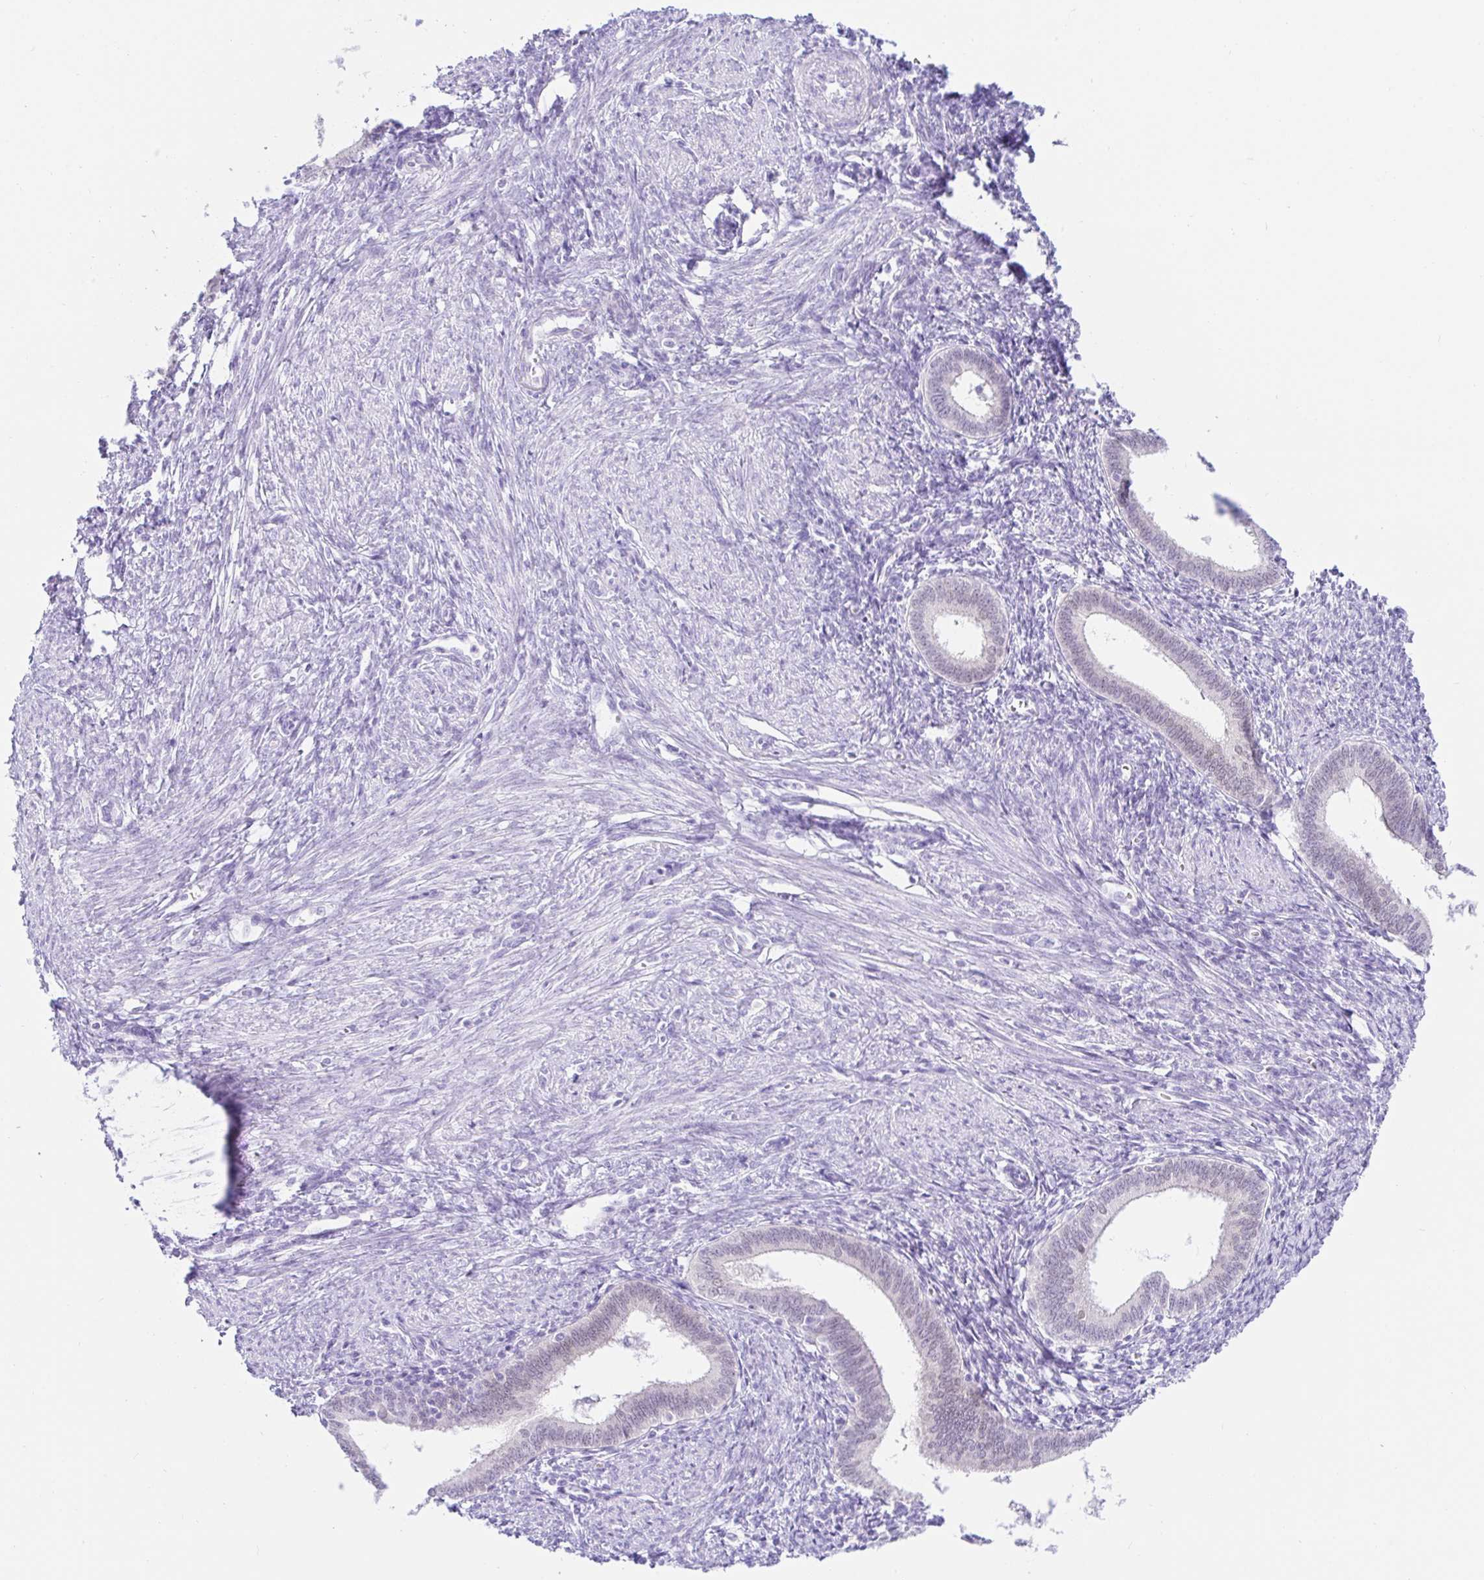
{"staining": {"intensity": "negative", "quantity": "none", "location": "none"}, "tissue": "endometrium", "cell_type": "Cells in endometrial stroma", "image_type": "normal", "snomed": [{"axis": "morphology", "description": "Normal tissue, NOS"}, {"axis": "topography", "description": "Endometrium"}], "caption": "An immunohistochemistry (IHC) photomicrograph of unremarkable endometrium is shown. There is no staining in cells in endometrial stroma of endometrium. (DAB immunohistochemistry, high magnification).", "gene": "PAX8", "patient": {"sex": "female", "age": 41}}